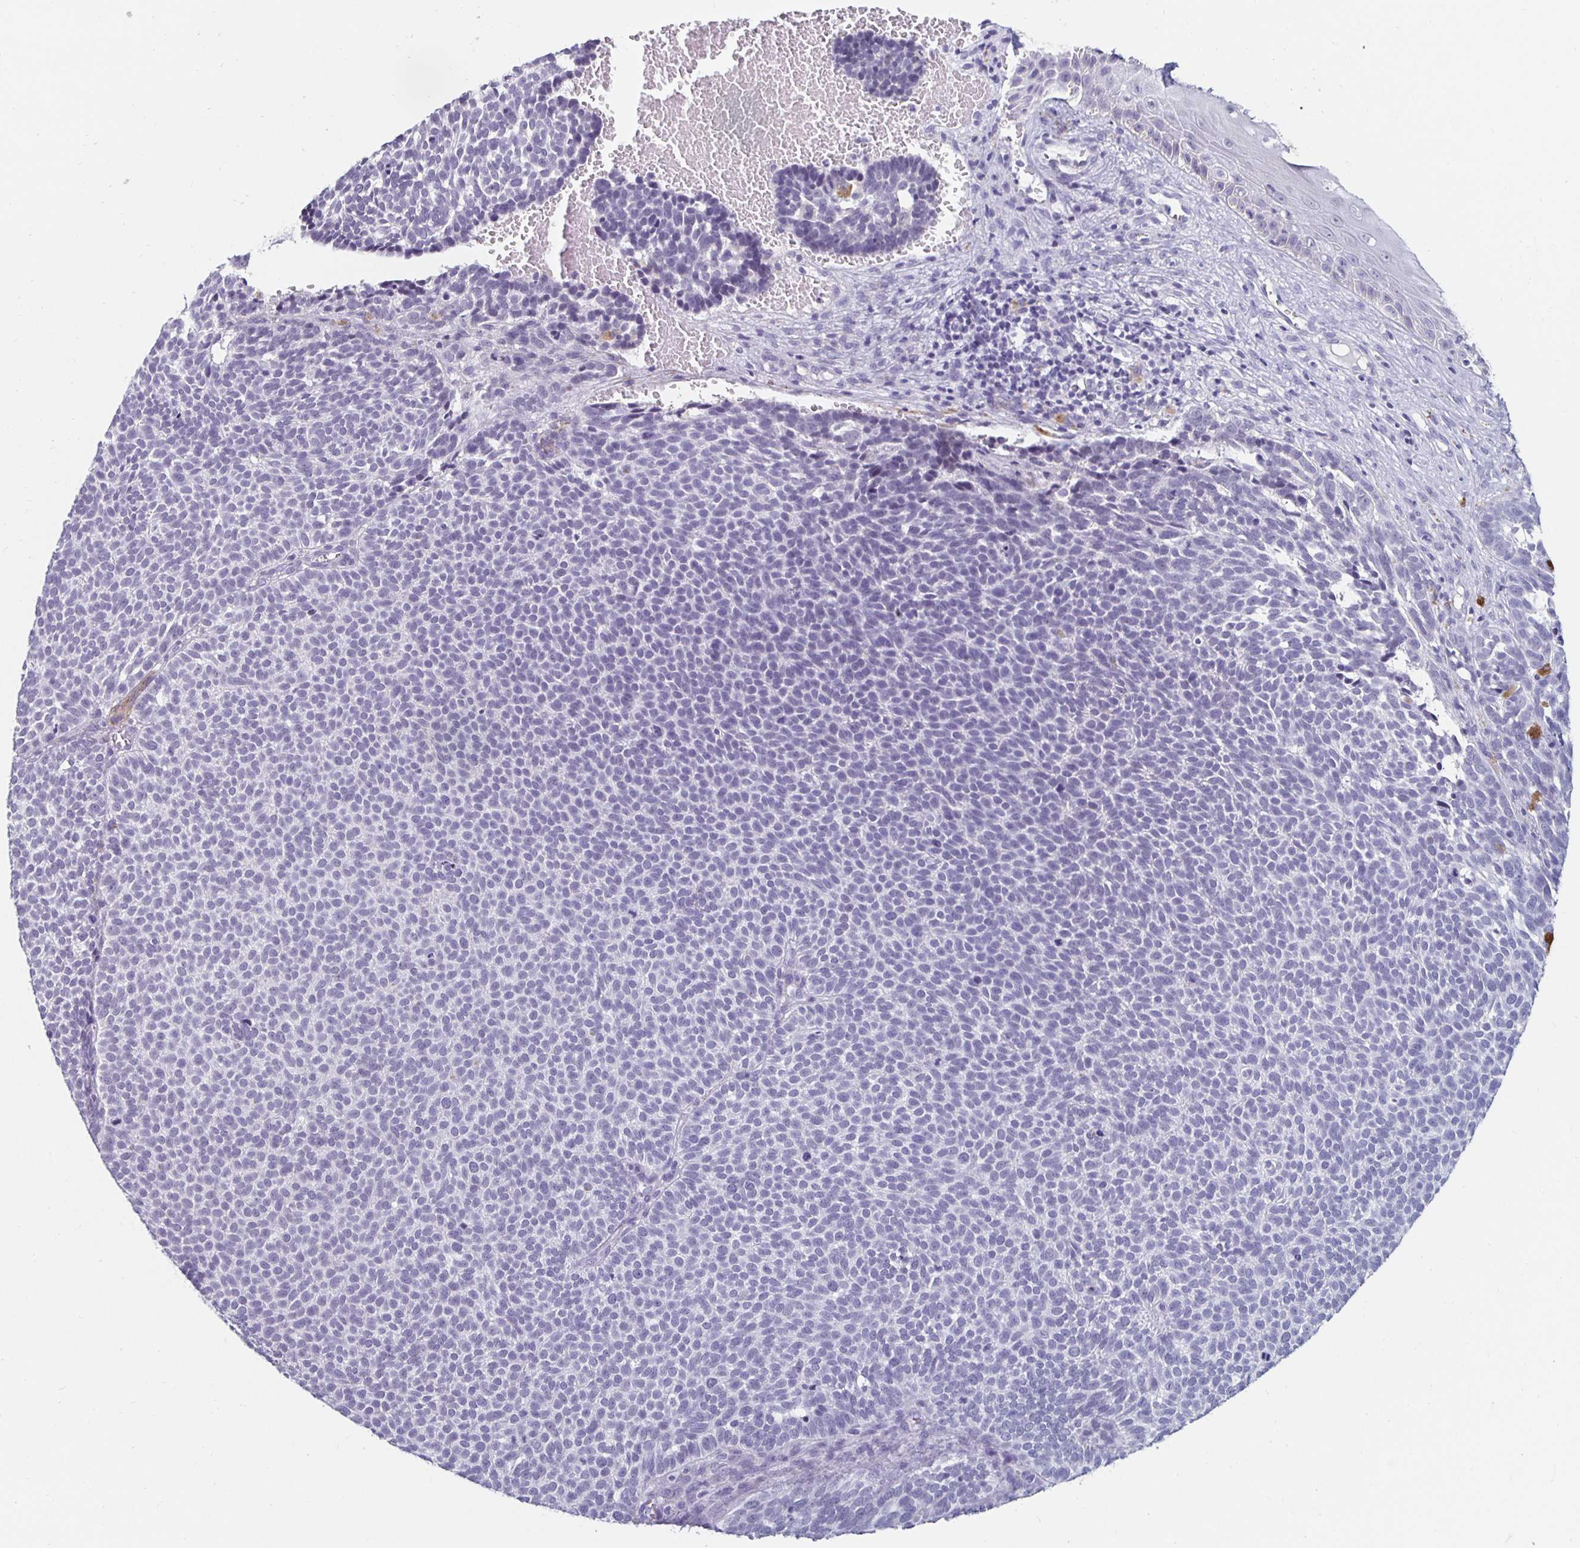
{"staining": {"intensity": "negative", "quantity": "none", "location": "none"}, "tissue": "skin cancer", "cell_type": "Tumor cells", "image_type": "cancer", "snomed": [{"axis": "morphology", "description": "Basal cell carcinoma"}, {"axis": "topography", "description": "Skin"}], "caption": "Immunohistochemistry (IHC) image of human skin basal cell carcinoma stained for a protein (brown), which demonstrates no expression in tumor cells. (Brightfield microscopy of DAB (3,3'-diaminobenzidine) immunohistochemistry (IHC) at high magnification).", "gene": "KCNQ2", "patient": {"sex": "male", "age": 63}}